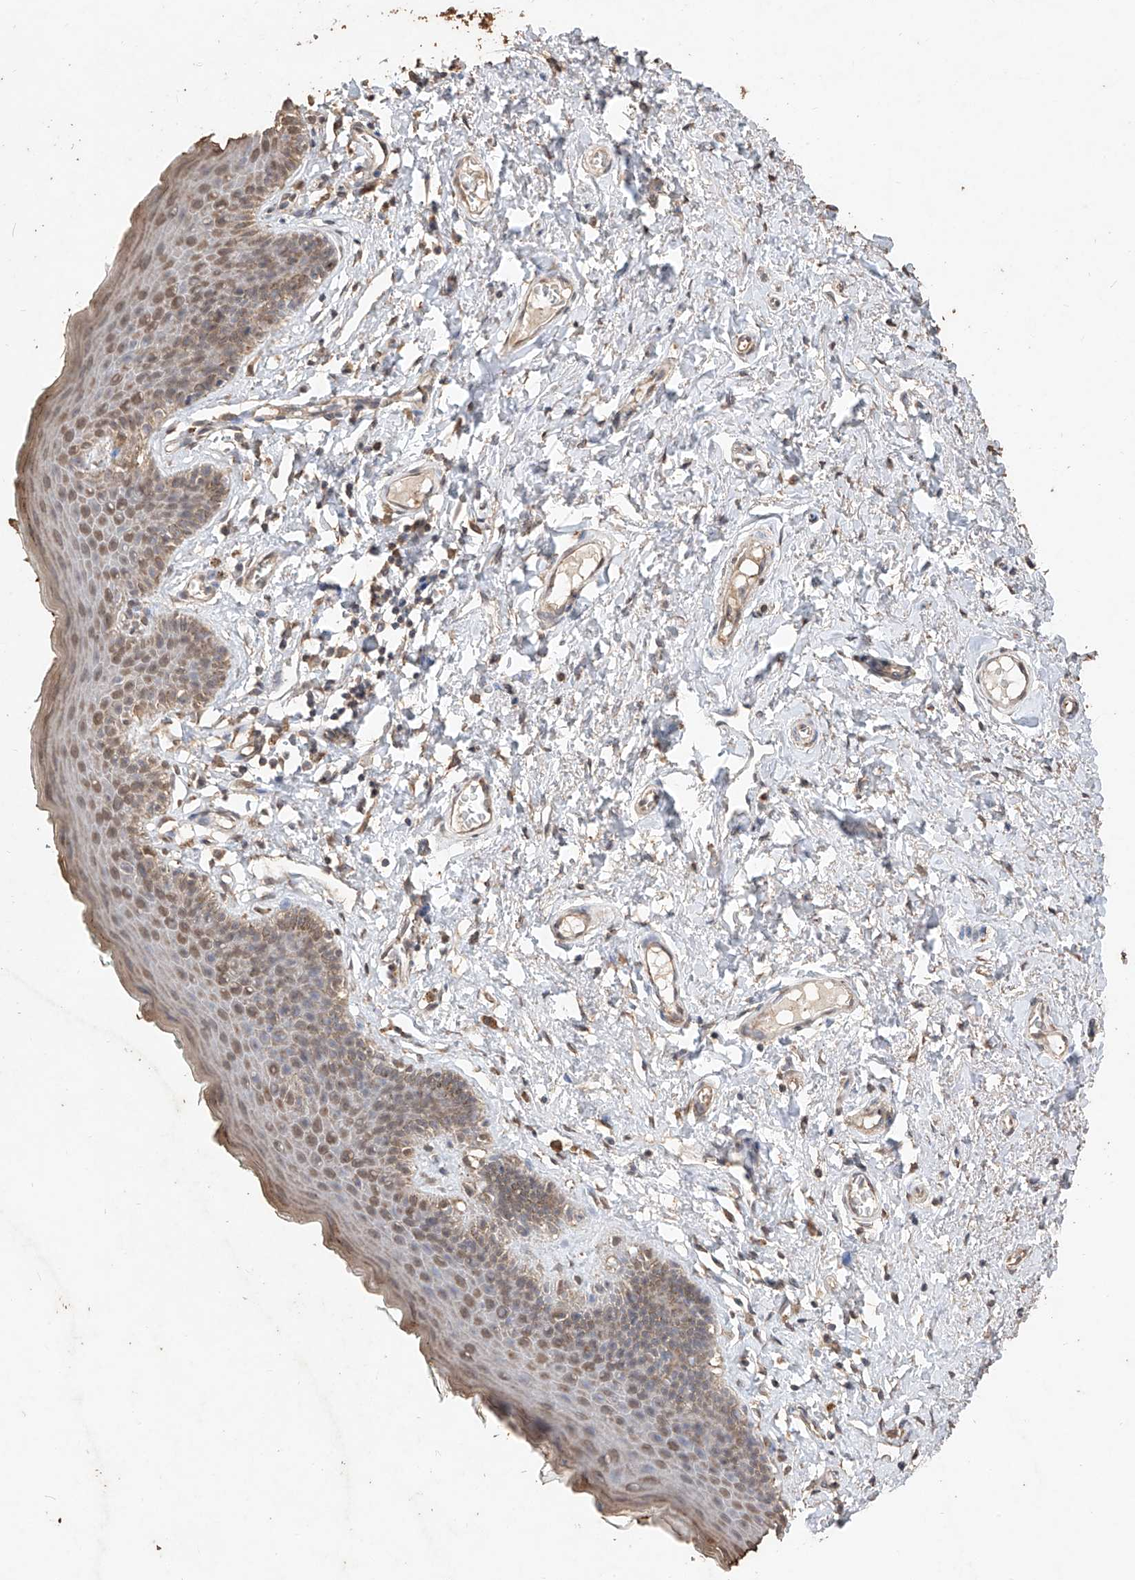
{"staining": {"intensity": "moderate", "quantity": "25%-75%", "location": "cytoplasmic/membranous"}, "tissue": "skin", "cell_type": "Epidermal cells", "image_type": "normal", "snomed": [{"axis": "morphology", "description": "Normal tissue, NOS"}, {"axis": "topography", "description": "Vulva"}], "caption": "DAB (3,3'-diaminobenzidine) immunohistochemical staining of unremarkable skin exhibits moderate cytoplasmic/membranous protein expression in approximately 25%-75% of epidermal cells.", "gene": "ELOVL1", "patient": {"sex": "female", "age": 66}}